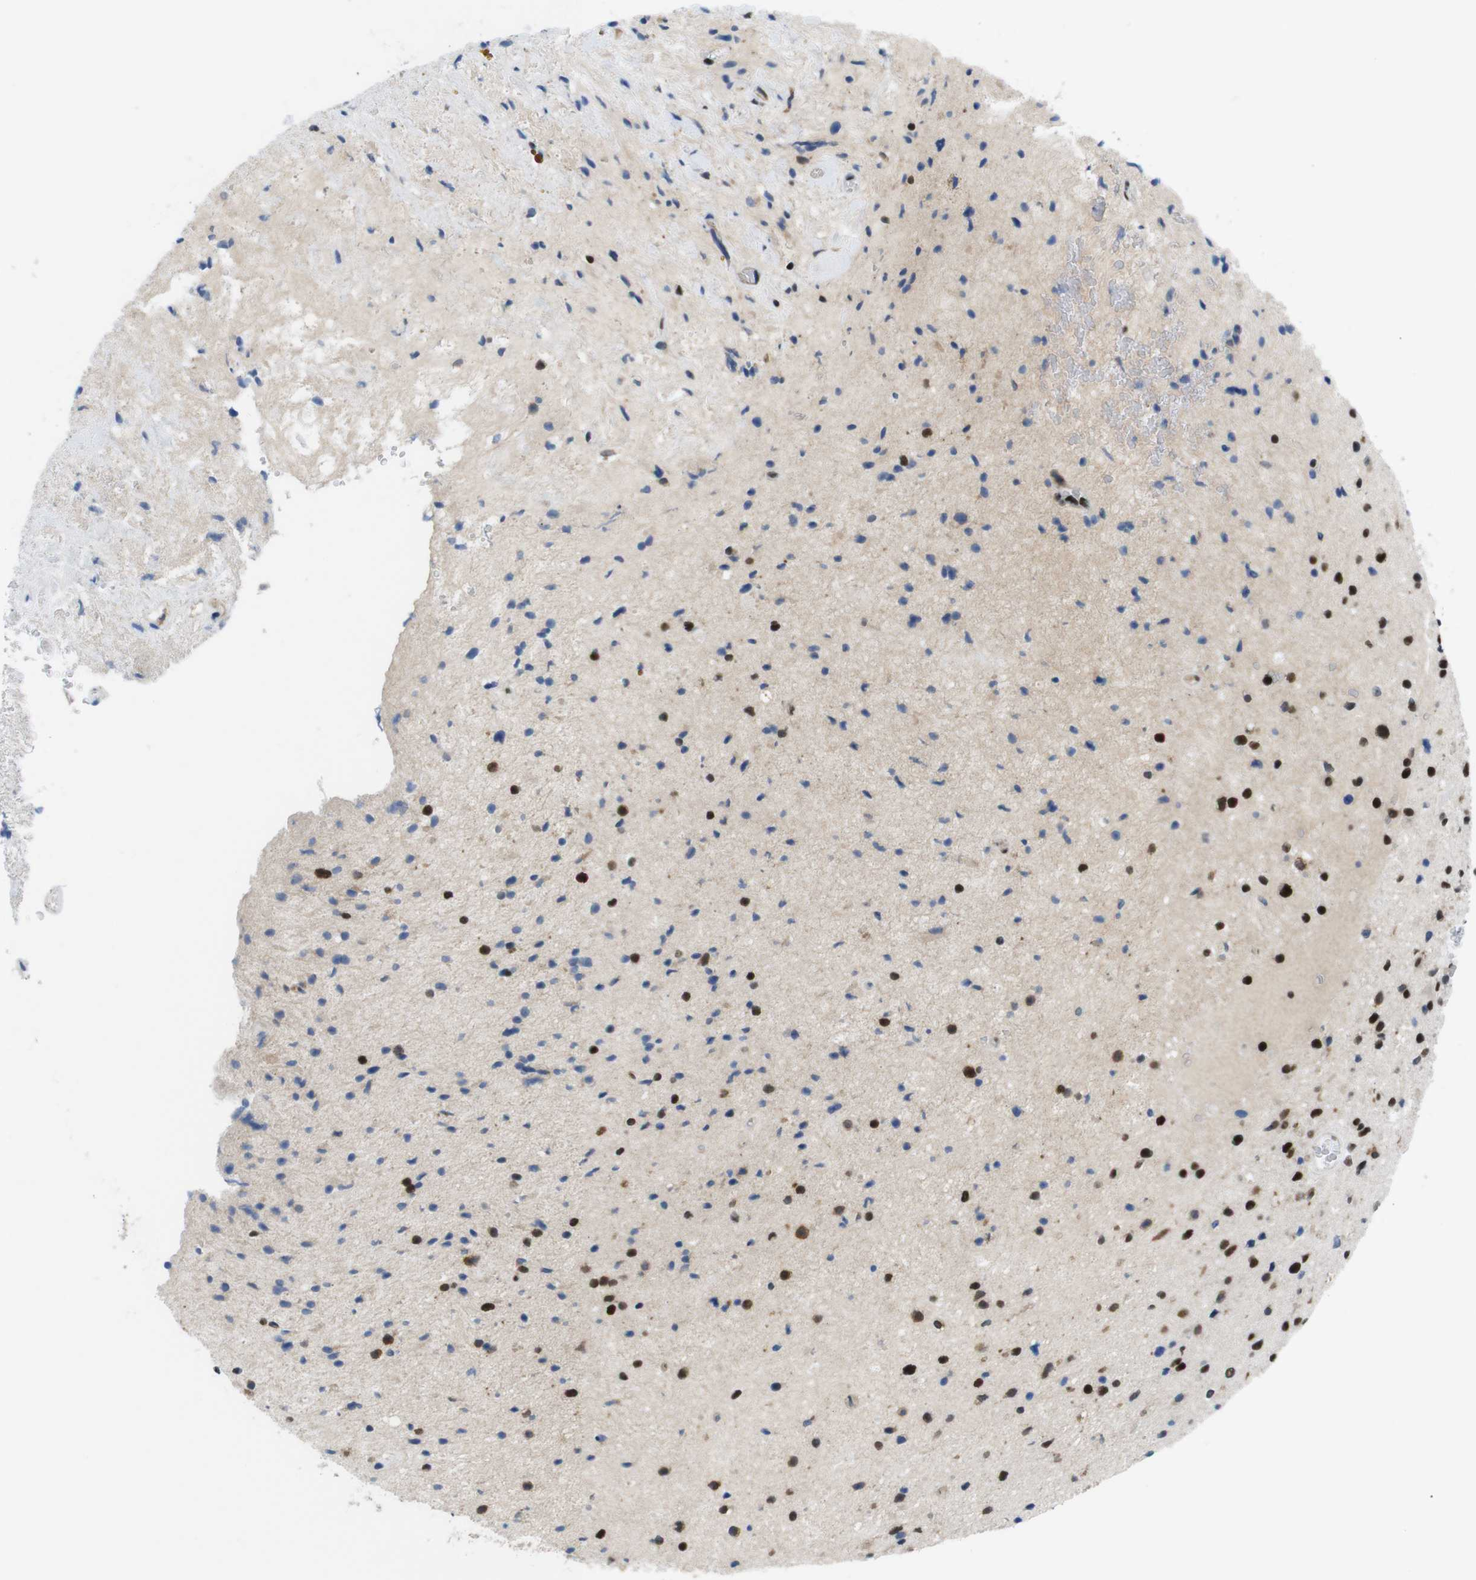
{"staining": {"intensity": "strong", "quantity": "25%-75%", "location": "nuclear"}, "tissue": "glioma", "cell_type": "Tumor cells", "image_type": "cancer", "snomed": [{"axis": "morphology", "description": "Glioma, malignant, High grade"}, {"axis": "topography", "description": "Brain"}], "caption": "Strong nuclear protein expression is identified in approximately 25%-75% of tumor cells in malignant glioma (high-grade).", "gene": "PSME3", "patient": {"sex": "male", "age": 33}}